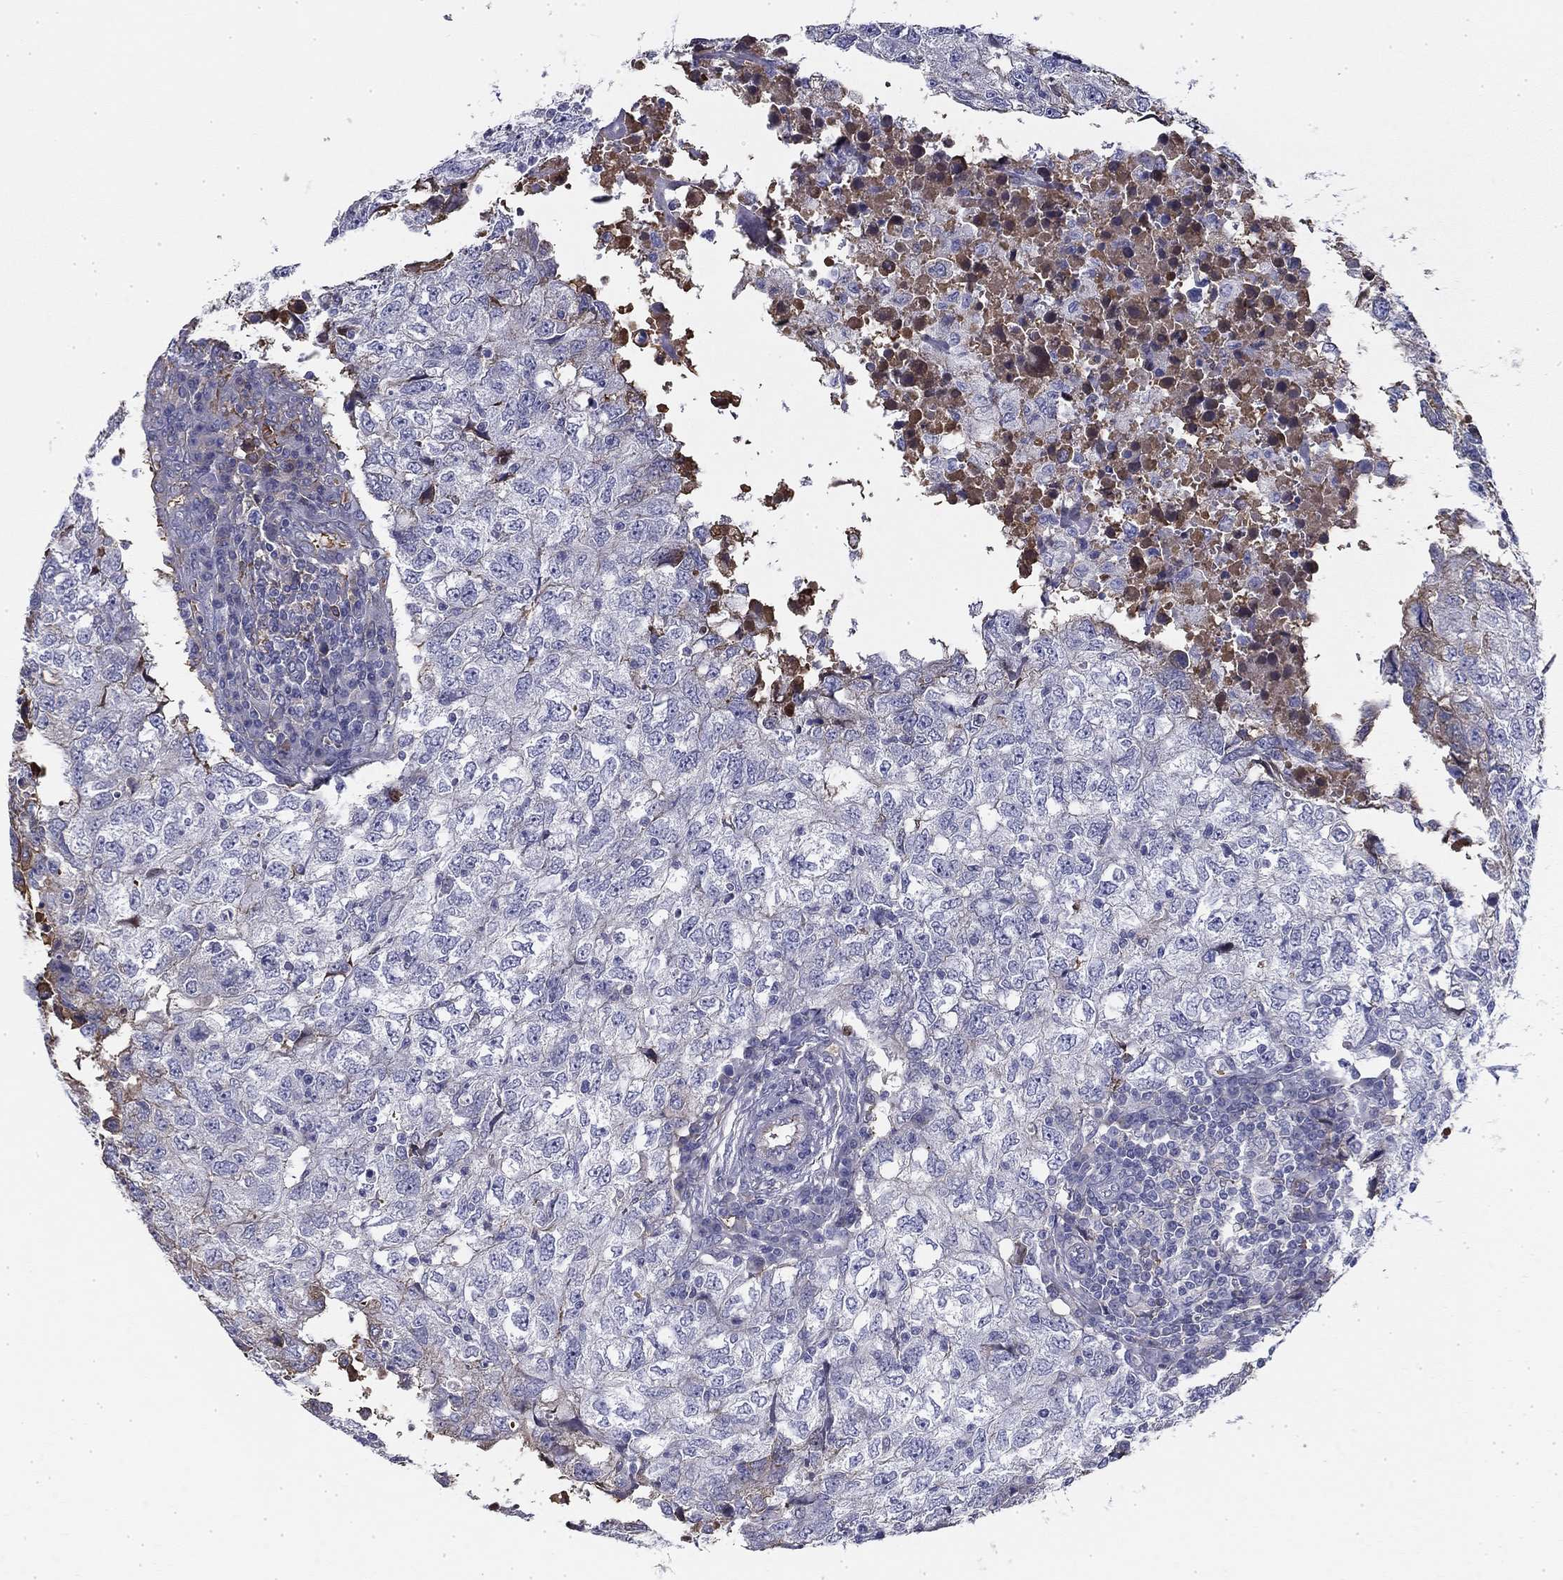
{"staining": {"intensity": "negative", "quantity": "none", "location": "none"}, "tissue": "breast cancer", "cell_type": "Tumor cells", "image_type": "cancer", "snomed": [{"axis": "morphology", "description": "Duct carcinoma"}, {"axis": "topography", "description": "Breast"}], "caption": "IHC of intraductal carcinoma (breast) reveals no positivity in tumor cells. Brightfield microscopy of immunohistochemistry stained with DAB (3,3'-diaminobenzidine) (brown) and hematoxylin (blue), captured at high magnification.", "gene": "CPLX4", "patient": {"sex": "female", "age": 30}}